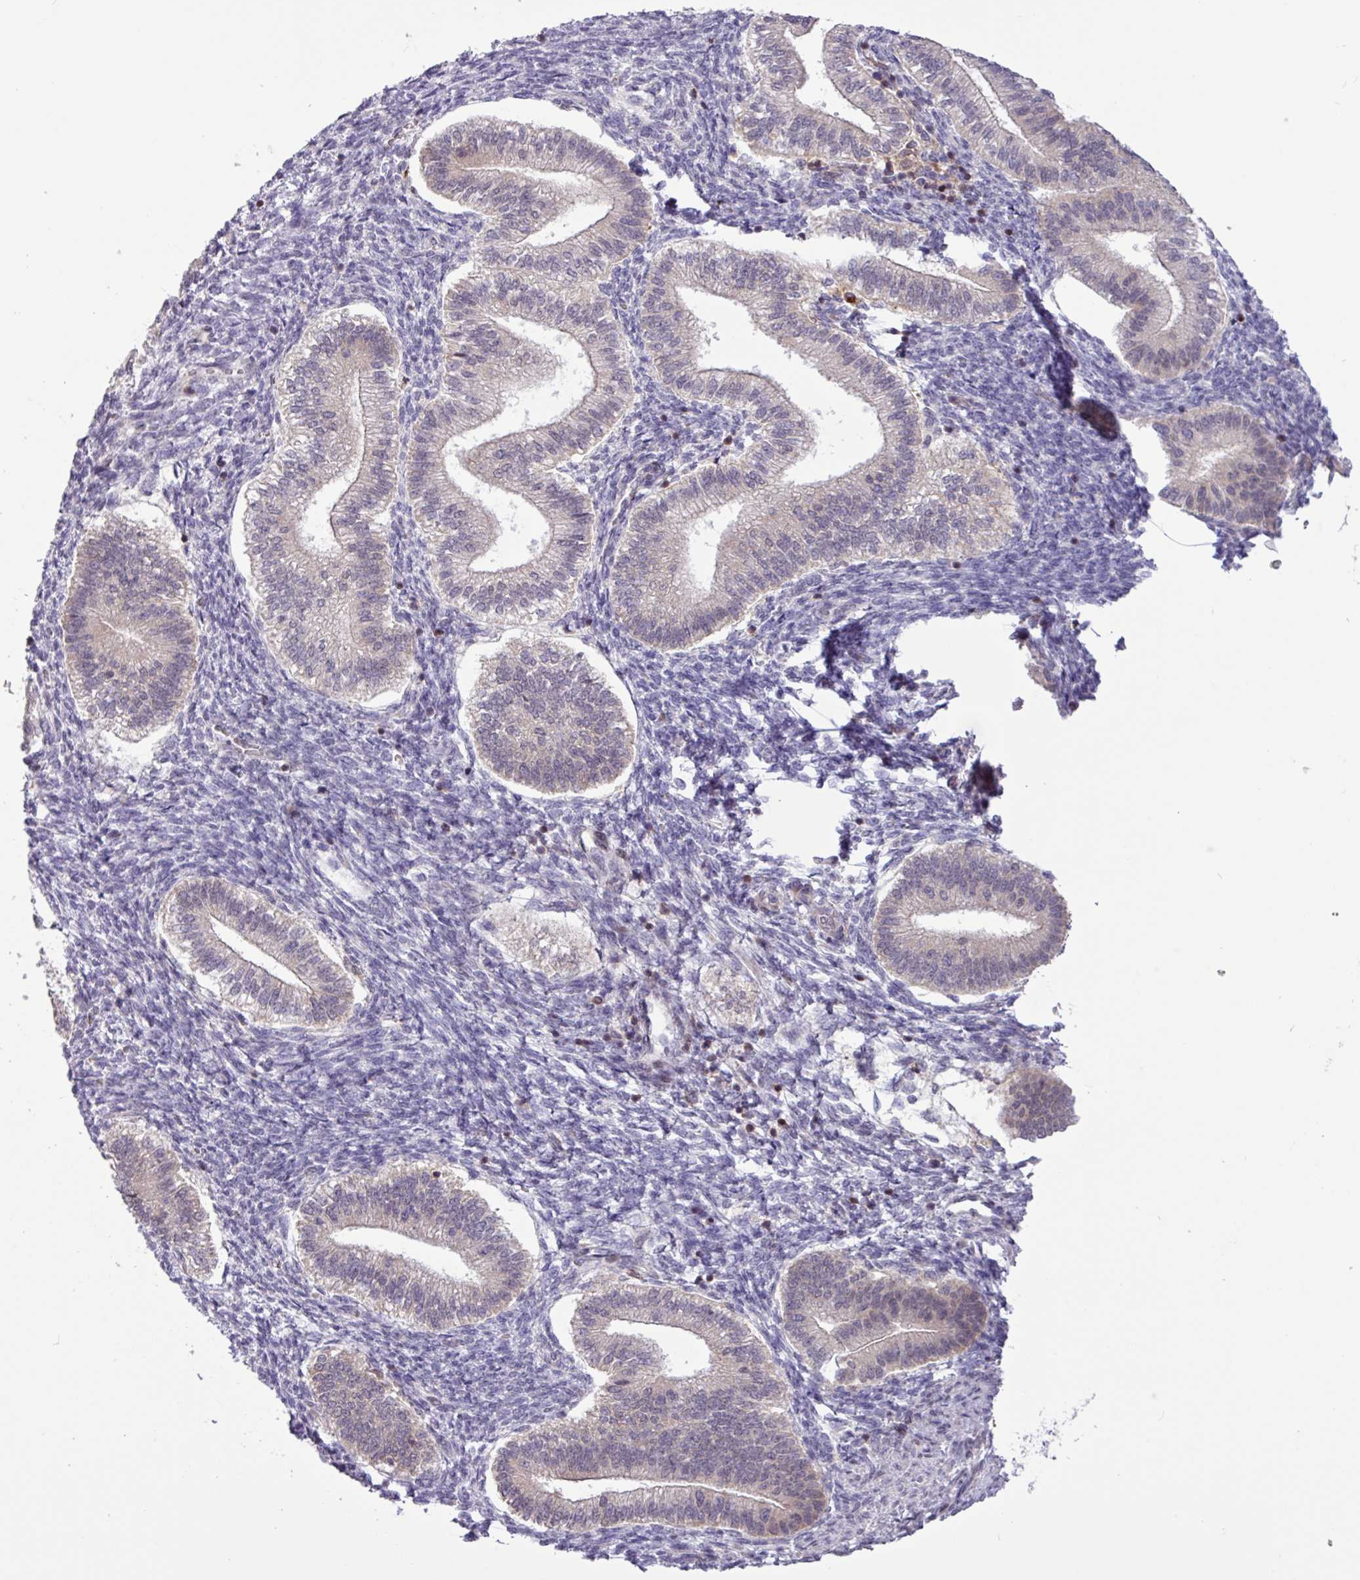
{"staining": {"intensity": "moderate", "quantity": "<25%", "location": "nuclear"}, "tissue": "endometrium", "cell_type": "Cells in endometrial stroma", "image_type": "normal", "snomed": [{"axis": "morphology", "description": "Normal tissue, NOS"}, {"axis": "topography", "description": "Endometrium"}], "caption": "Protein expression analysis of unremarkable human endometrium reveals moderate nuclear positivity in approximately <25% of cells in endometrial stroma. Nuclei are stained in blue.", "gene": "RTL3", "patient": {"sex": "female", "age": 25}}